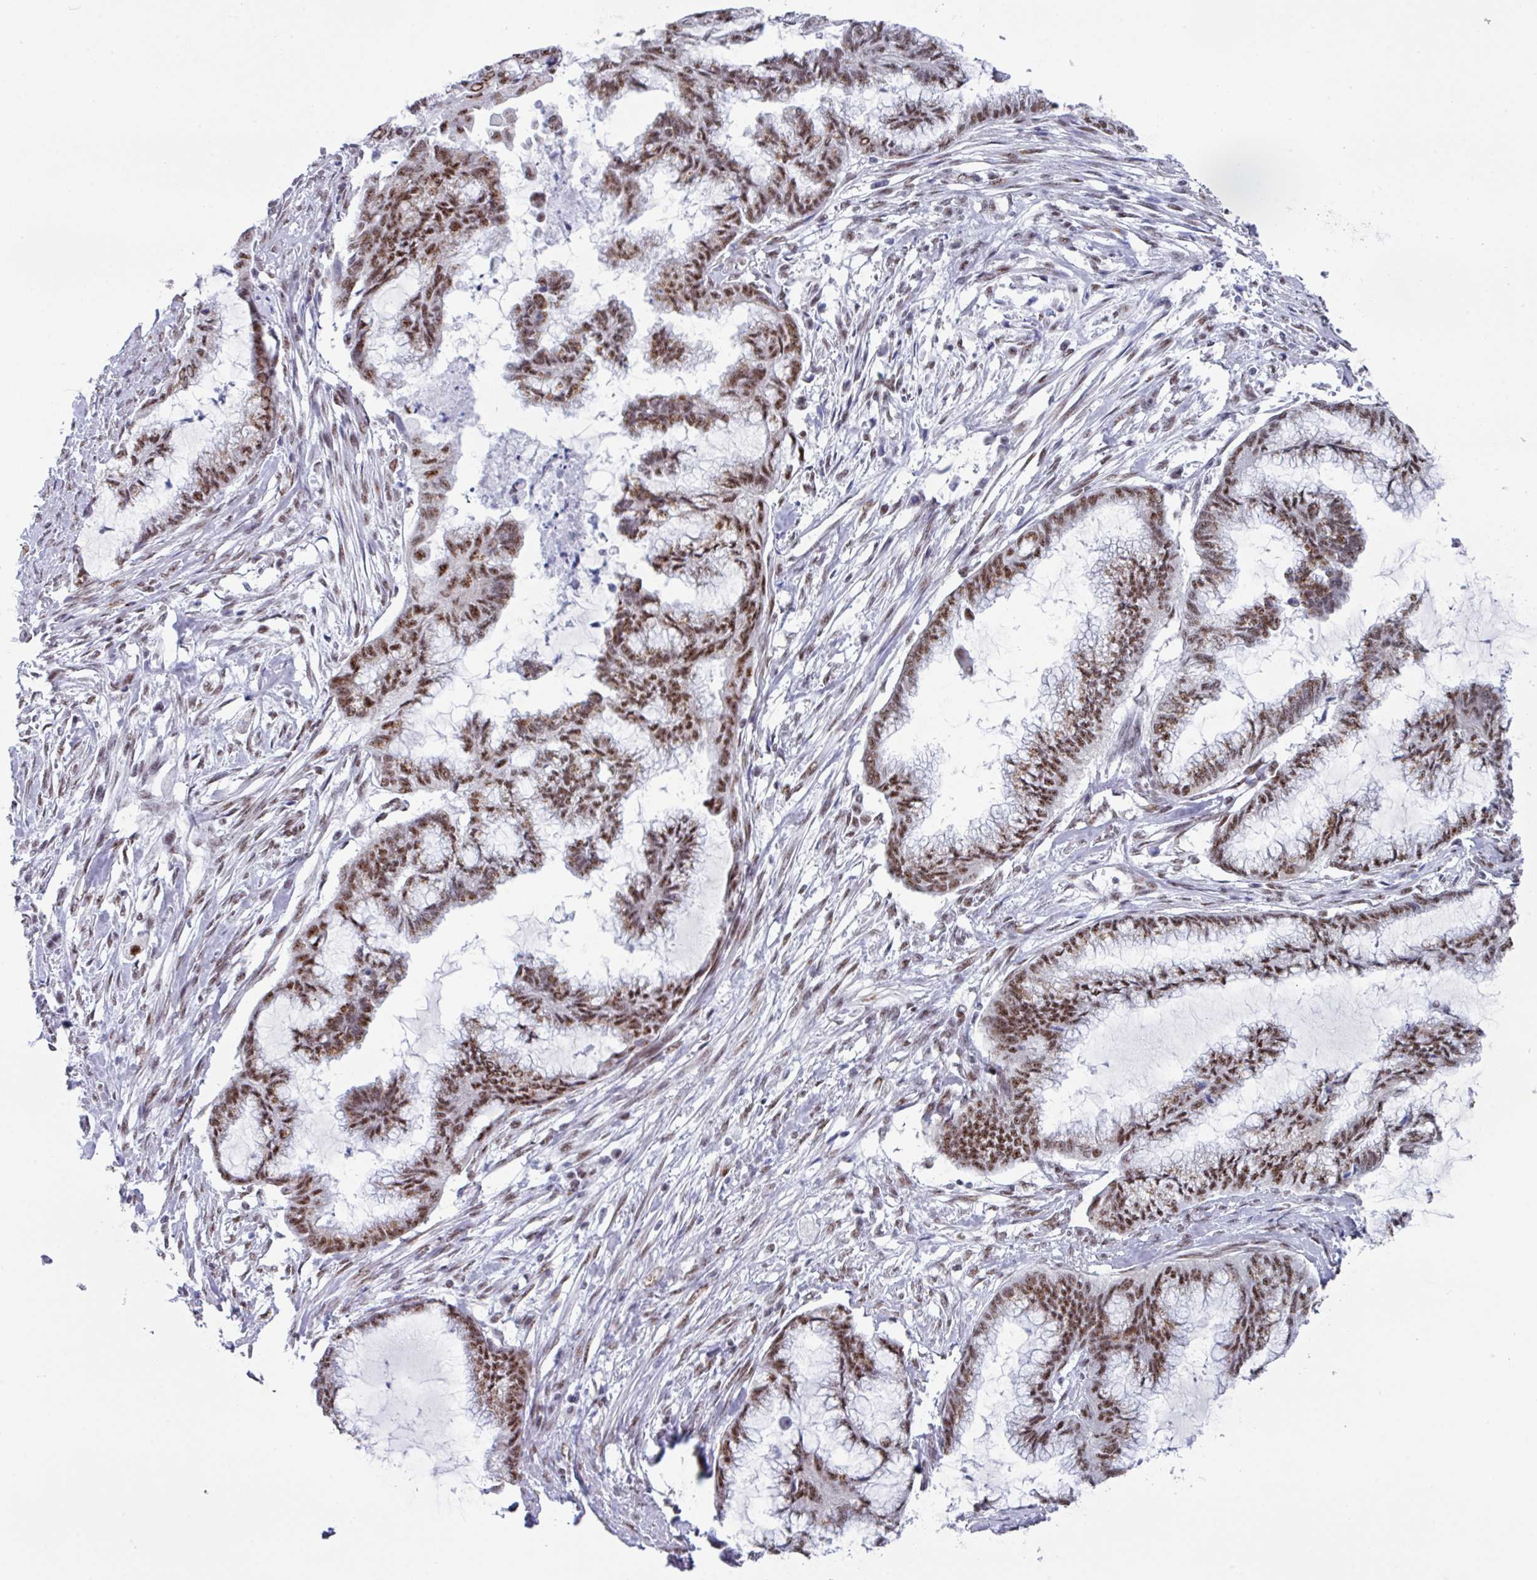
{"staining": {"intensity": "moderate", "quantity": ">75%", "location": "nuclear"}, "tissue": "endometrial cancer", "cell_type": "Tumor cells", "image_type": "cancer", "snomed": [{"axis": "morphology", "description": "Adenocarcinoma, NOS"}, {"axis": "topography", "description": "Endometrium"}], "caption": "A histopathology image of adenocarcinoma (endometrial) stained for a protein reveals moderate nuclear brown staining in tumor cells. (DAB IHC, brown staining for protein, blue staining for nuclei).", "gene": "PUF60", "patient": {"sex": "female", "age": 86}}